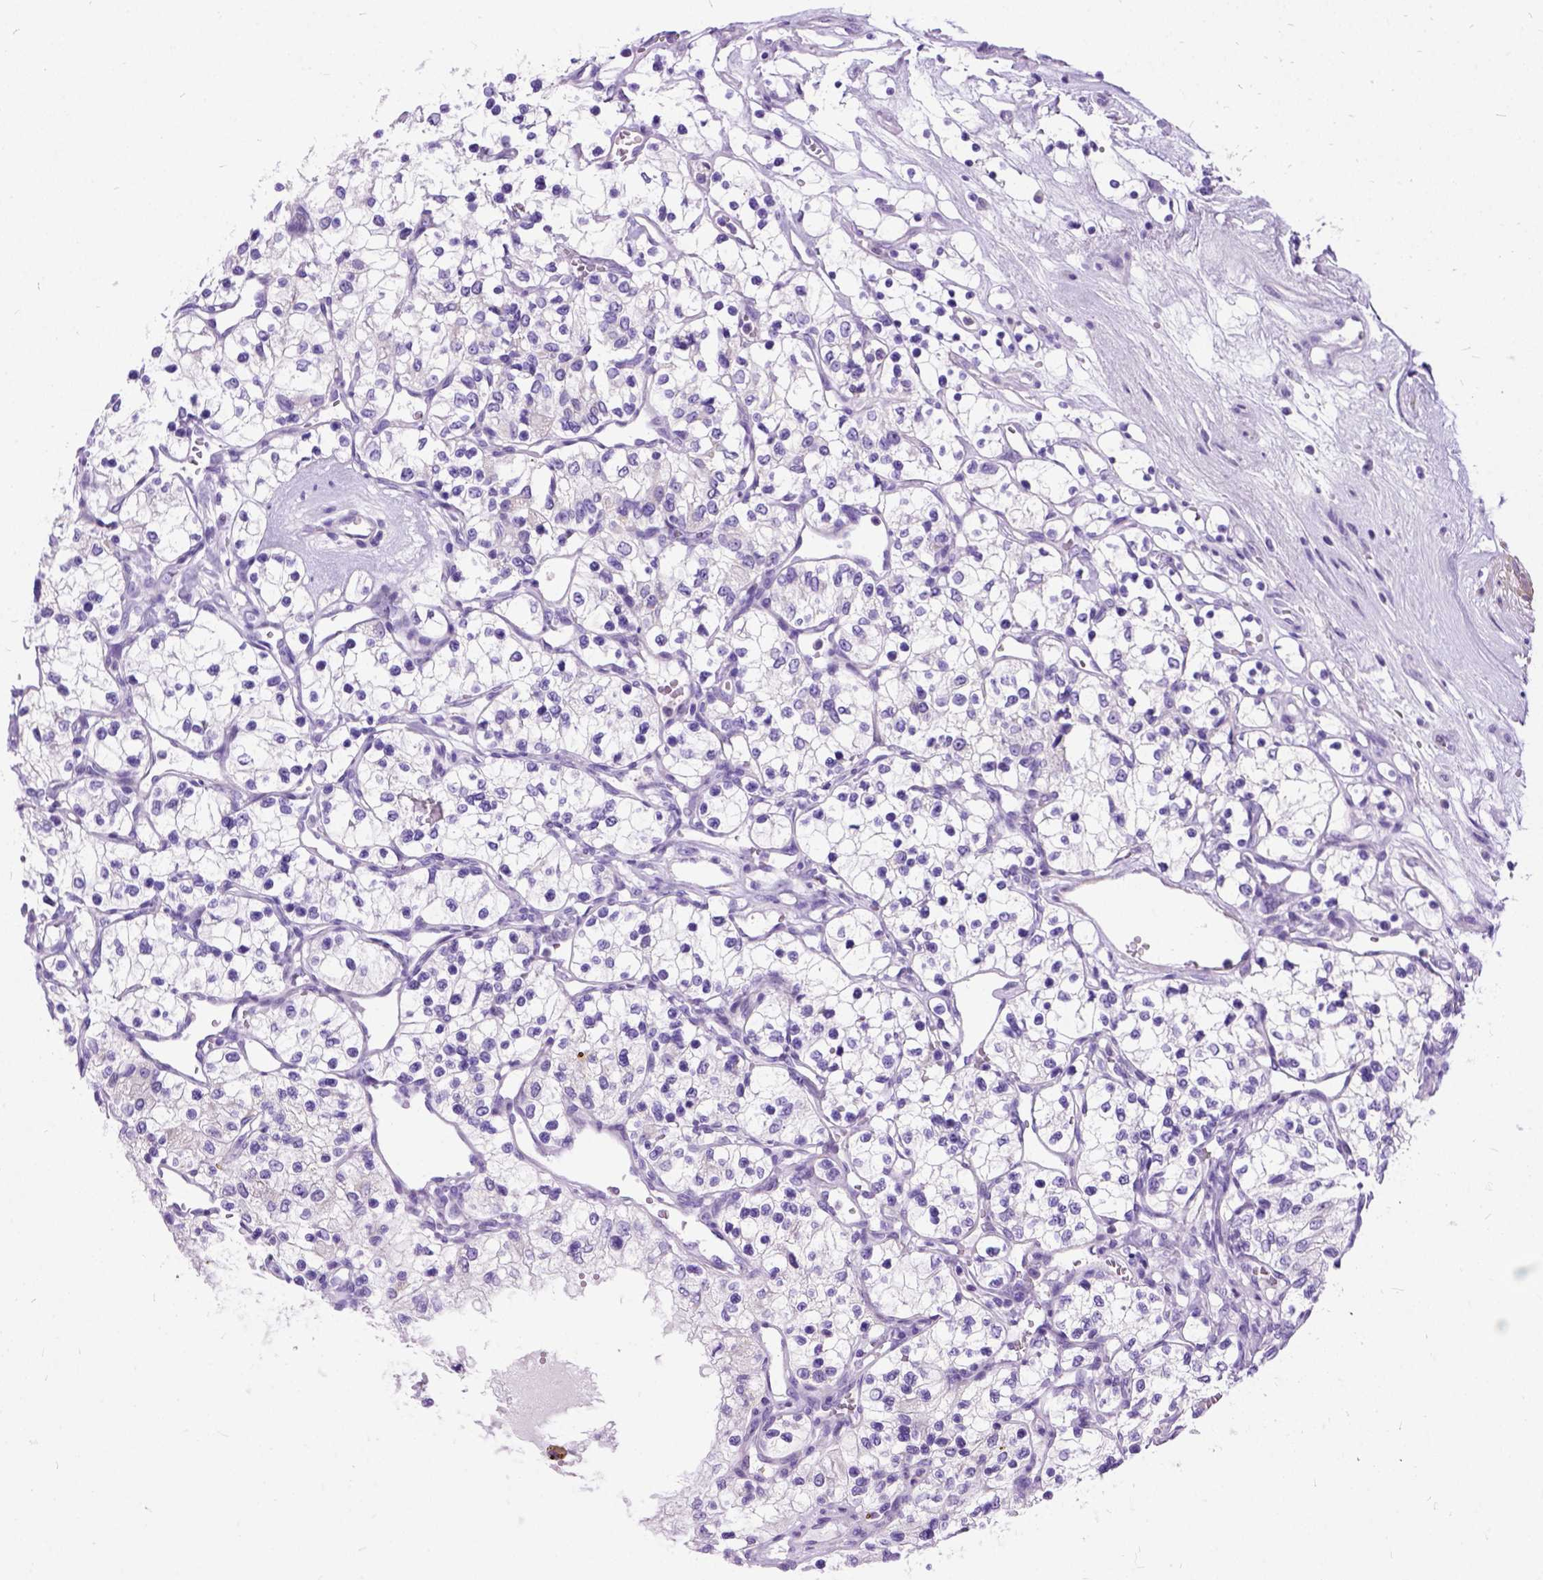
{"staining": {"intensity": "negative", "quantity": "none", "location": "none"}, "tissue": "renal cancer", "cell_type": "Tumor cells", "image_type": "cancer", "snomed": [{"axis": "morphology", "description": "Adenocarcinoma, NOS"}, {"axis": "topography", "description": "Kidney"}], "caption": "Immunohistochemistry (IHC) micrograph of neoplastic tissue: renal adenocarcinoma stained with DAB exhibits no significant protein staining in tumor cells.", "gene": "PRG2", "patient": {"sex": "female", "age": 69}}